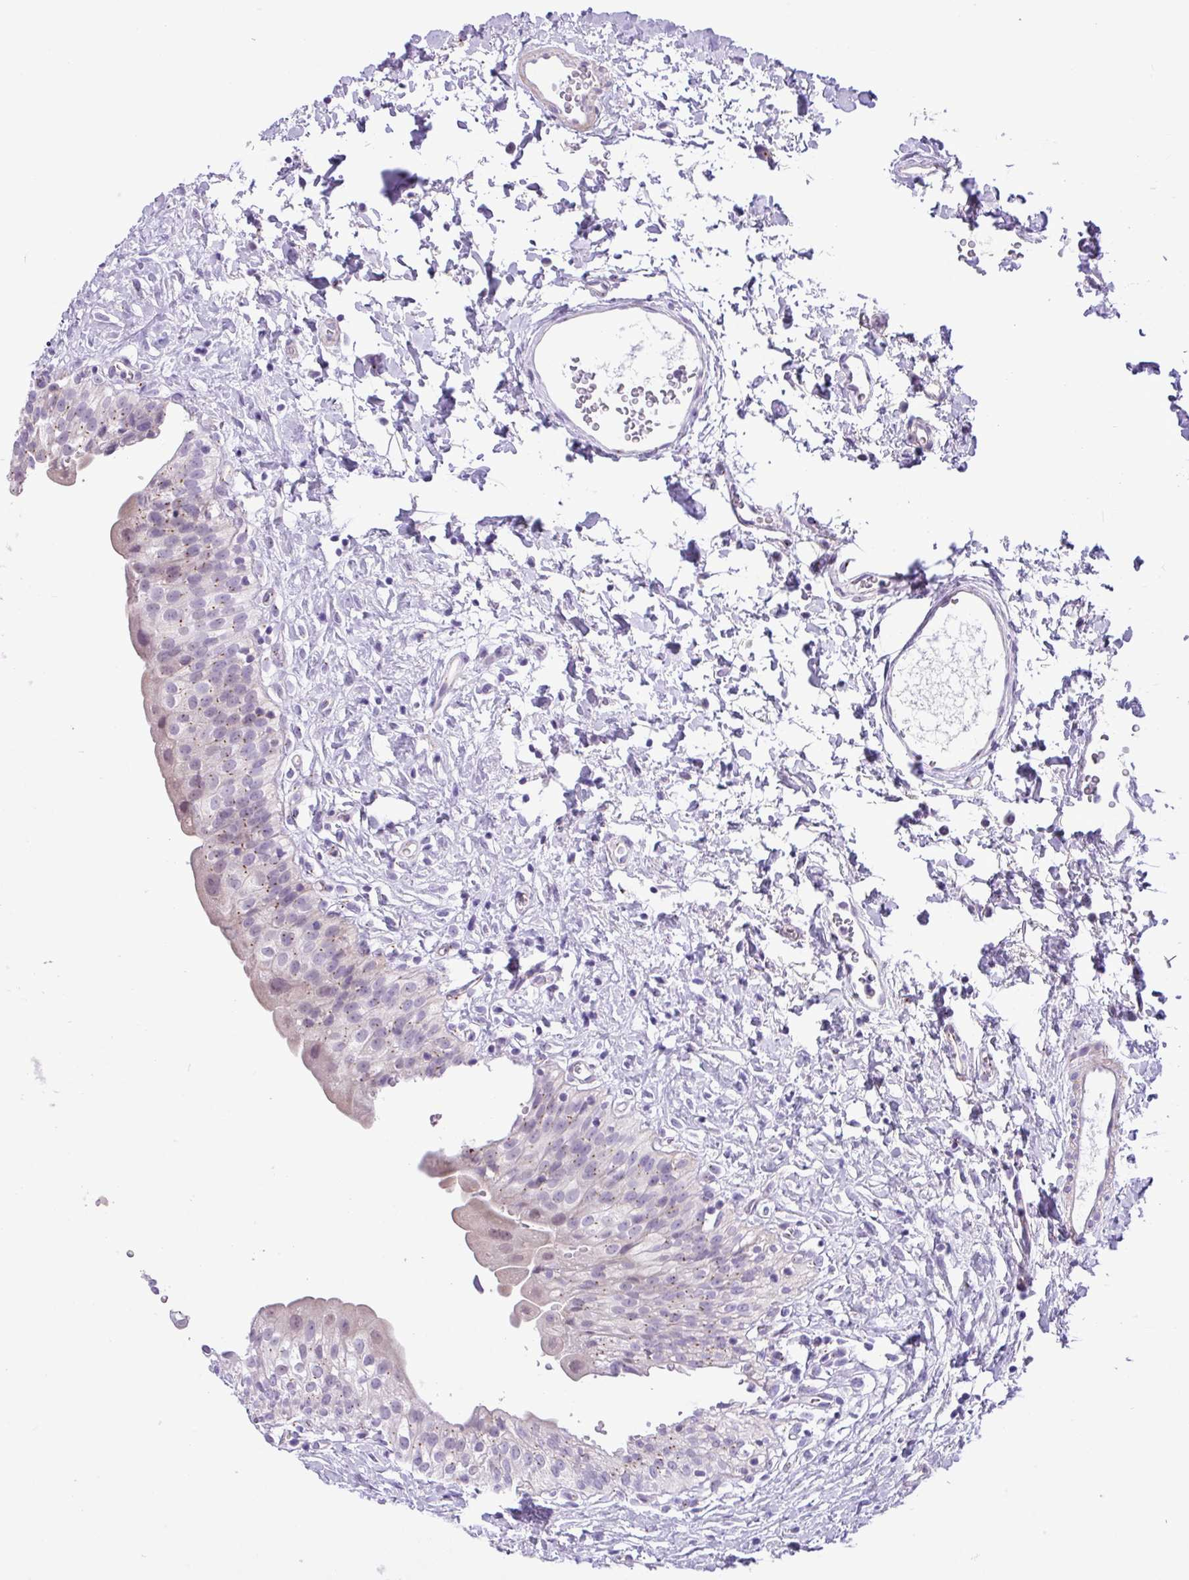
{"staining": {"intensity": "moderate", "quantity": "25%-75%", "location": "cytoplasmic/membranous"}, "tissue": "urinary bladder", "cell_type": "Urothelial cells", "image_type": "normal", "snomed": [{"axis": "morphology", "description": "Normal tissue, NOS"}, {"axis": "topography", "description": "Urinary bladder"}], "caption": "Urinary bladder stained with IHC exhibits moderate cytoplasmic/membranous positivity in approximately 25%-75% of urothelial cells.", "gene": "SPINK8", "patient": {"sex": "male", "age": 51}}